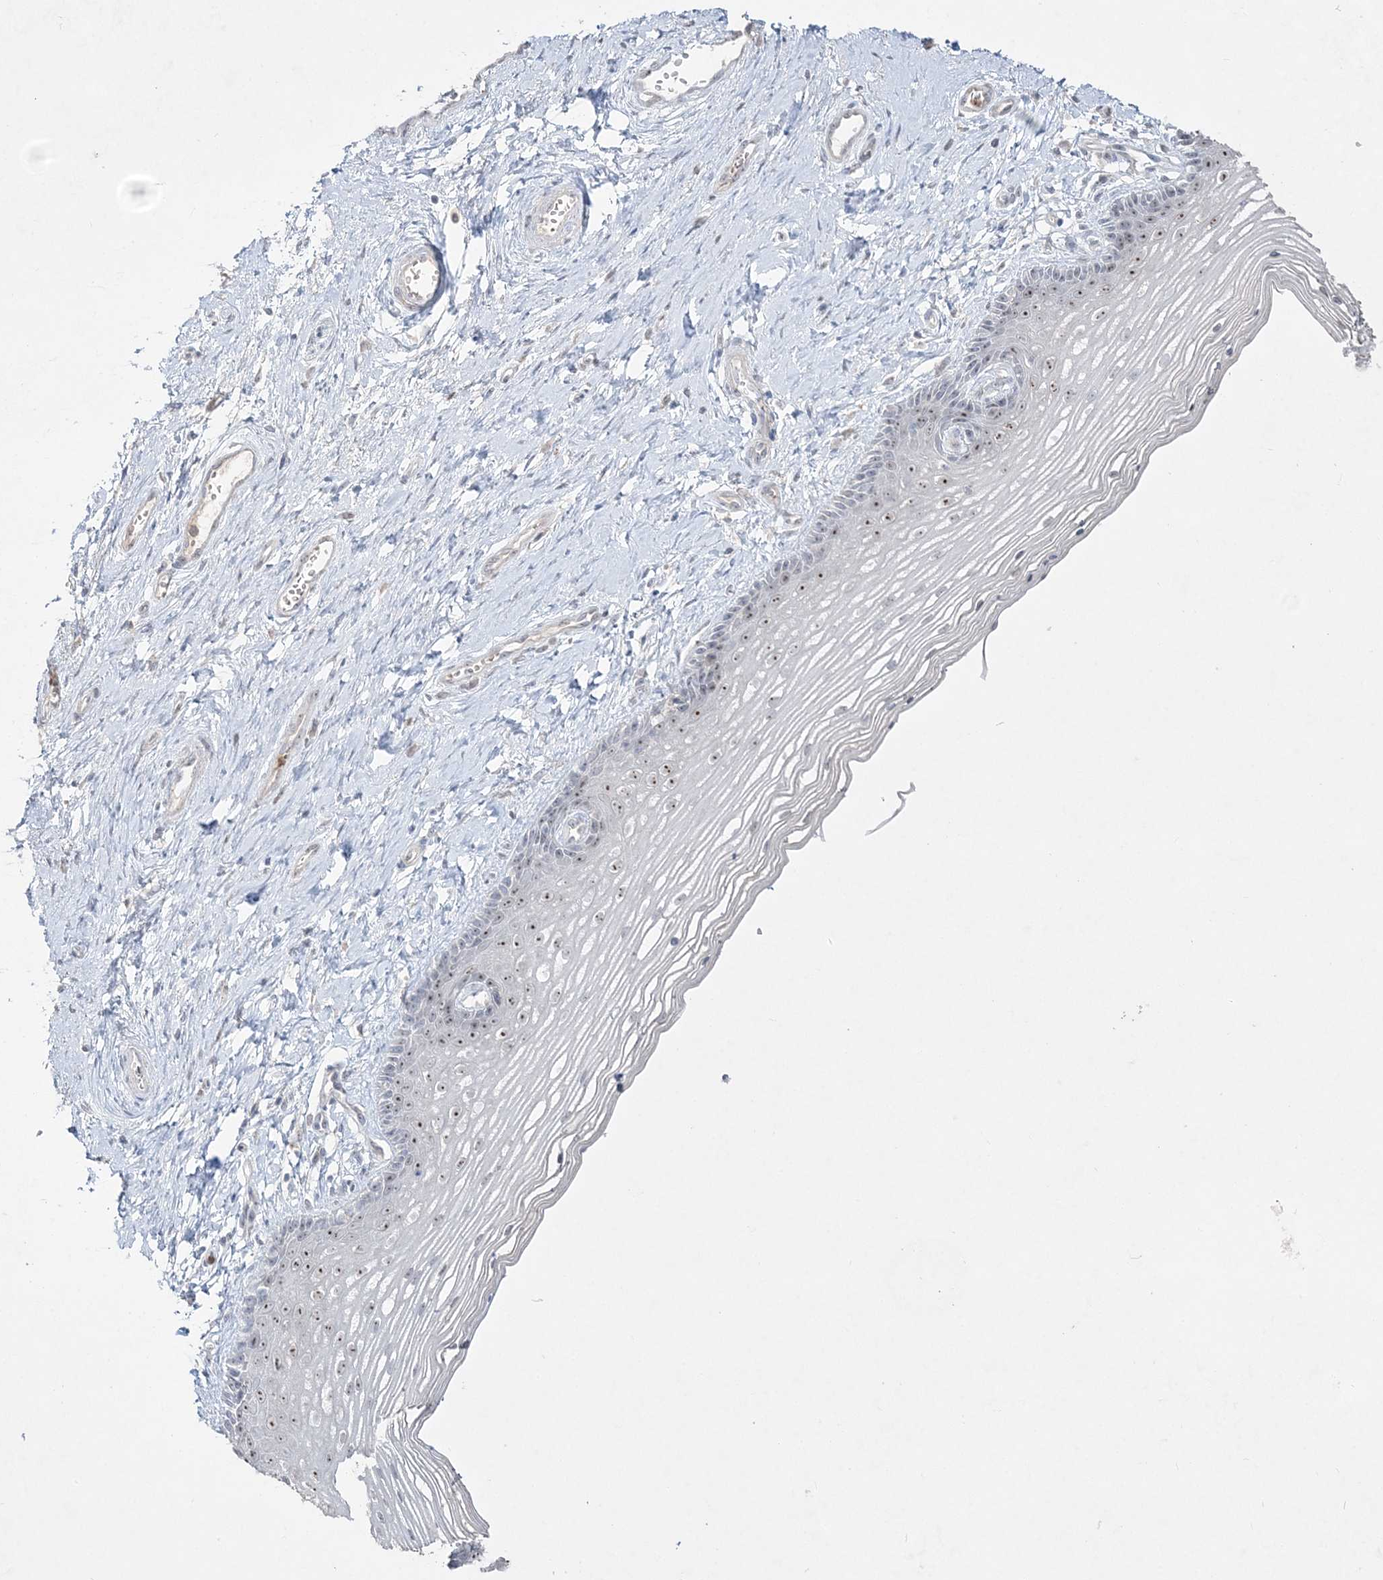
{"staining": {"intensity": "strong", "quantity": "25%-75%", "location": "nuclear"}, "tissue": "vagina", "cell_type": "Squamous epithelial cells", "image_type": "normal", "snomed": [{"axis": "morphology", "description": "Normal tissue, NOS"}, {"axis": "topography", "description": "Vagina"}], "caption": "Immunohistochemistry of unremarkable human vagina demonstrates high levels of strong nuclear positivity in about 25%-75% of squamous epithelial cells. The protein is stained brown, and the nuclei are stained in blue (DAB IHC with brightfield microscopy, high magnification).", "gene": "NOP16", "patient": {"sex": "female", "age": 46}}